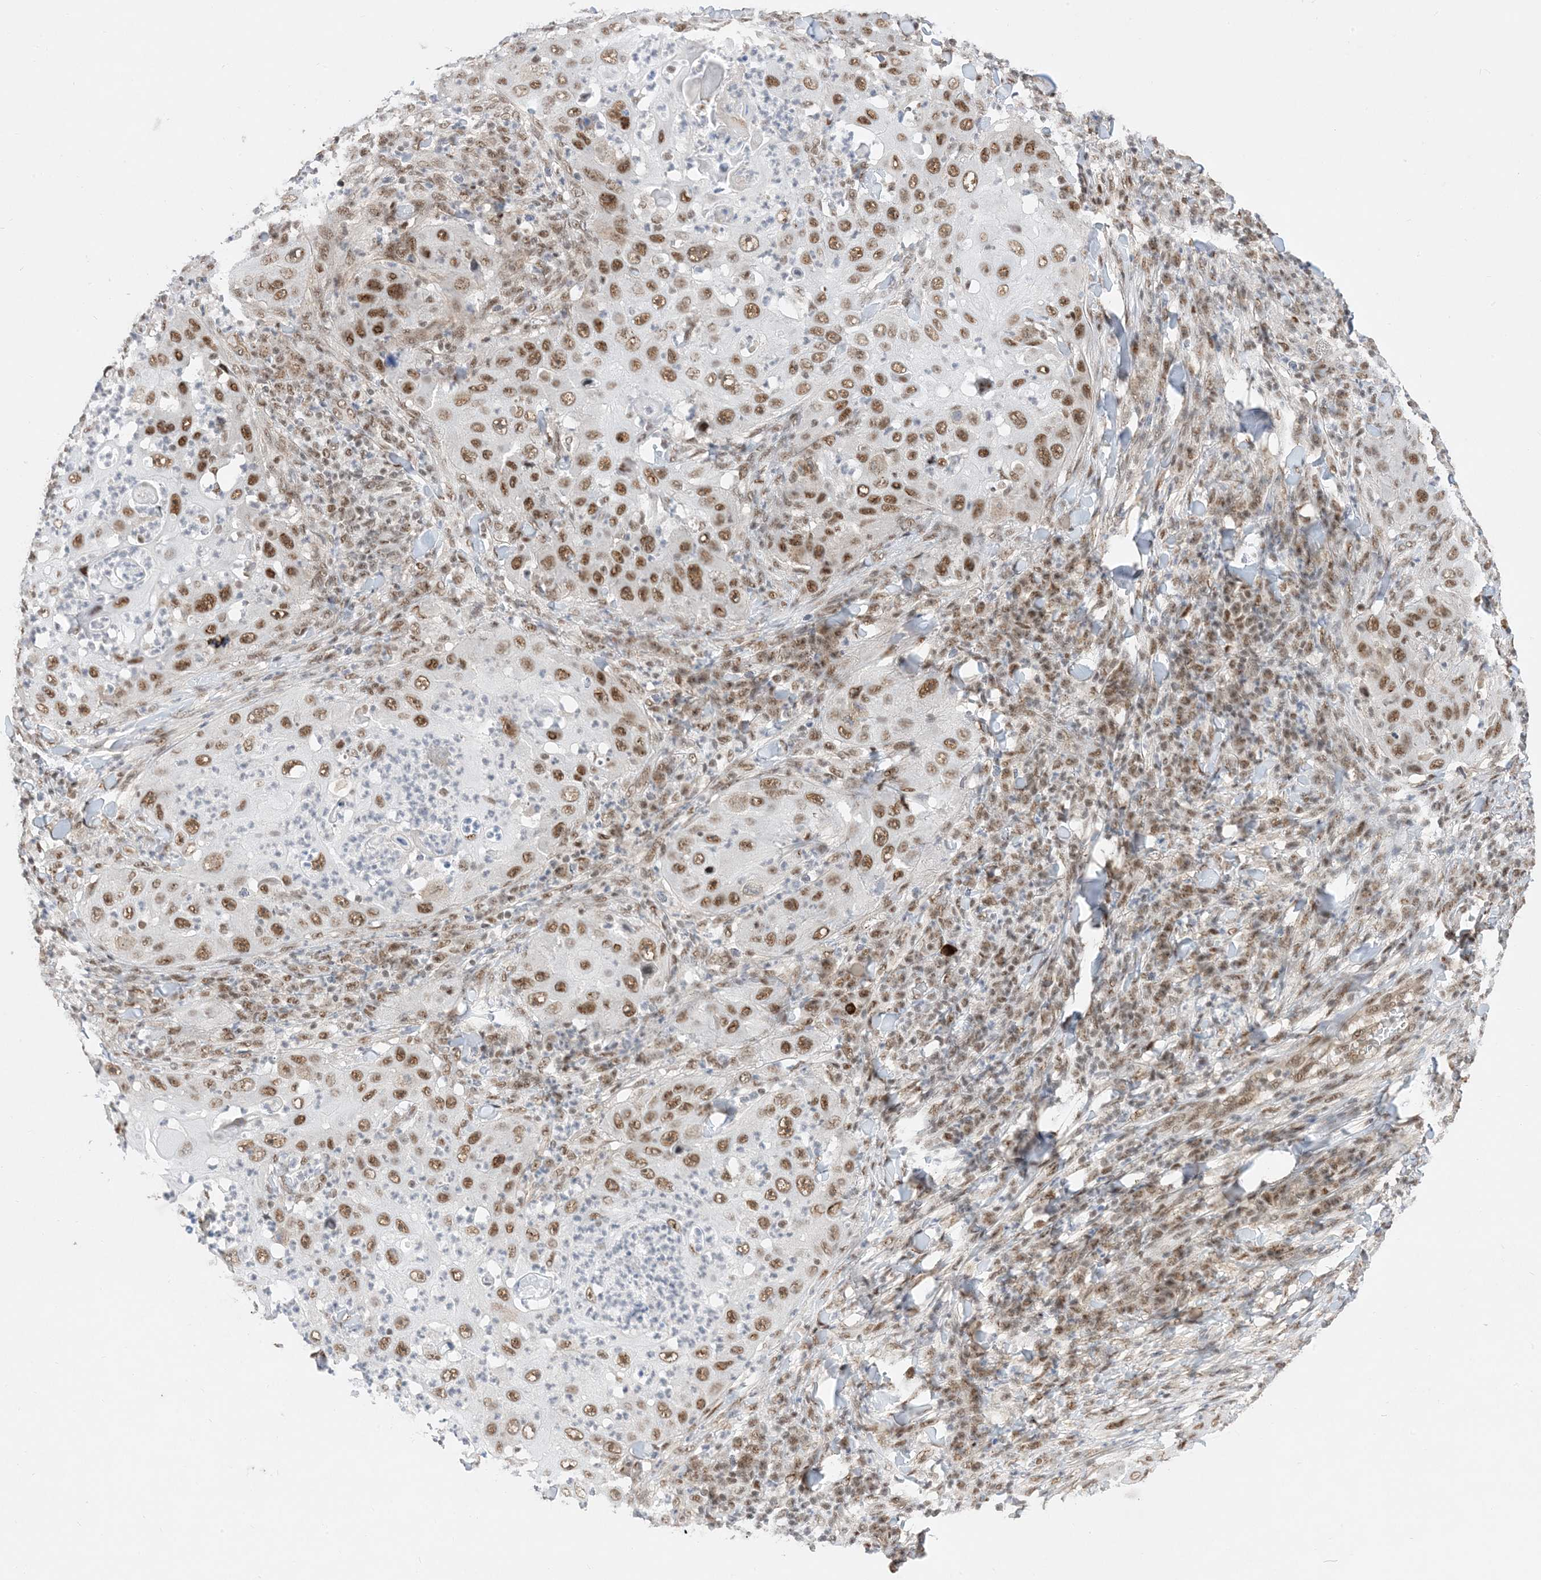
{"staining": {"intensity": "strong", "quantity": ">75%", "location": "nuclear"}, "tissue": "skin cancer", "cell_type": "Tumor cells", "image_type": "cancer", "snomed": [{"axis": "morphology", "description": "Squamous cell carcinoma, NOS"}, {"axis": "topography", "description": "Skin"}], "caption": "Immunohistochemical staining of human squamous cell carcinoma (skin) exhibits high levels of strong nuclear staining in approximately >75% of tumor cells. (DAB IHC, brown staining for protein, blue staining for nuclei).", "gene": "SF3A3", "patient": {"sex": "female", "age": 44}}